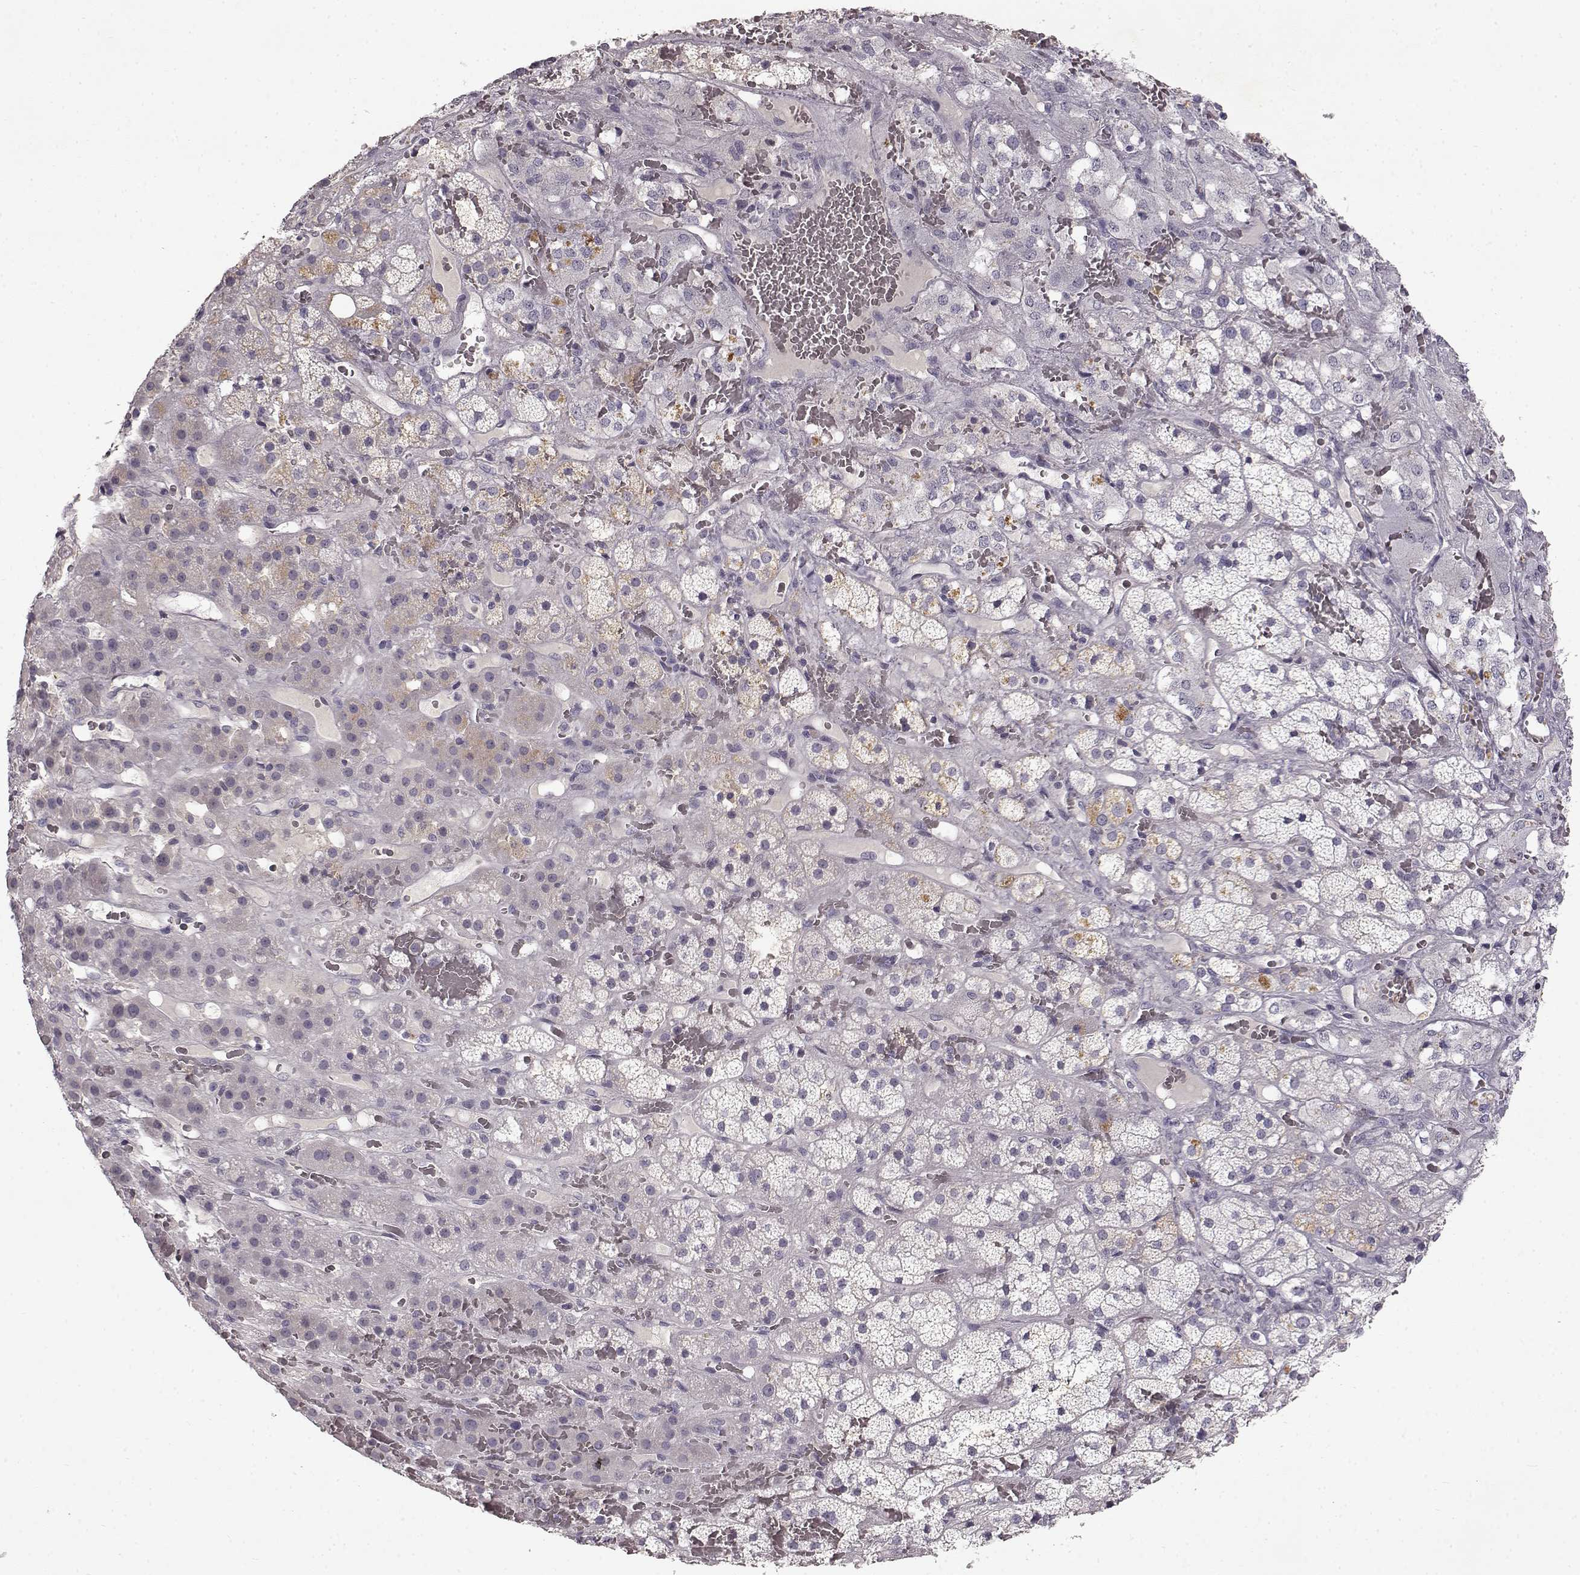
{"staining": {"intensity": "weak", "quantity": "<25%", "location": "cytoplasmic/membranous"}, "tissue": "adrenal gland", "cell_type": "Glandular cells", "image_type": "normal", "snomed": [{"axis": "morphology", "description": "Normal tissue, NOS"}, {"axis": "topography", "description": "Adrenal gland"}], "caption": "Adrenal gland stained for a protein using immunohistochemistry (IHC) displays no expression glandular cells.", "gene": "SPAG17", "patient": {"sex": "male", "age": 57}}